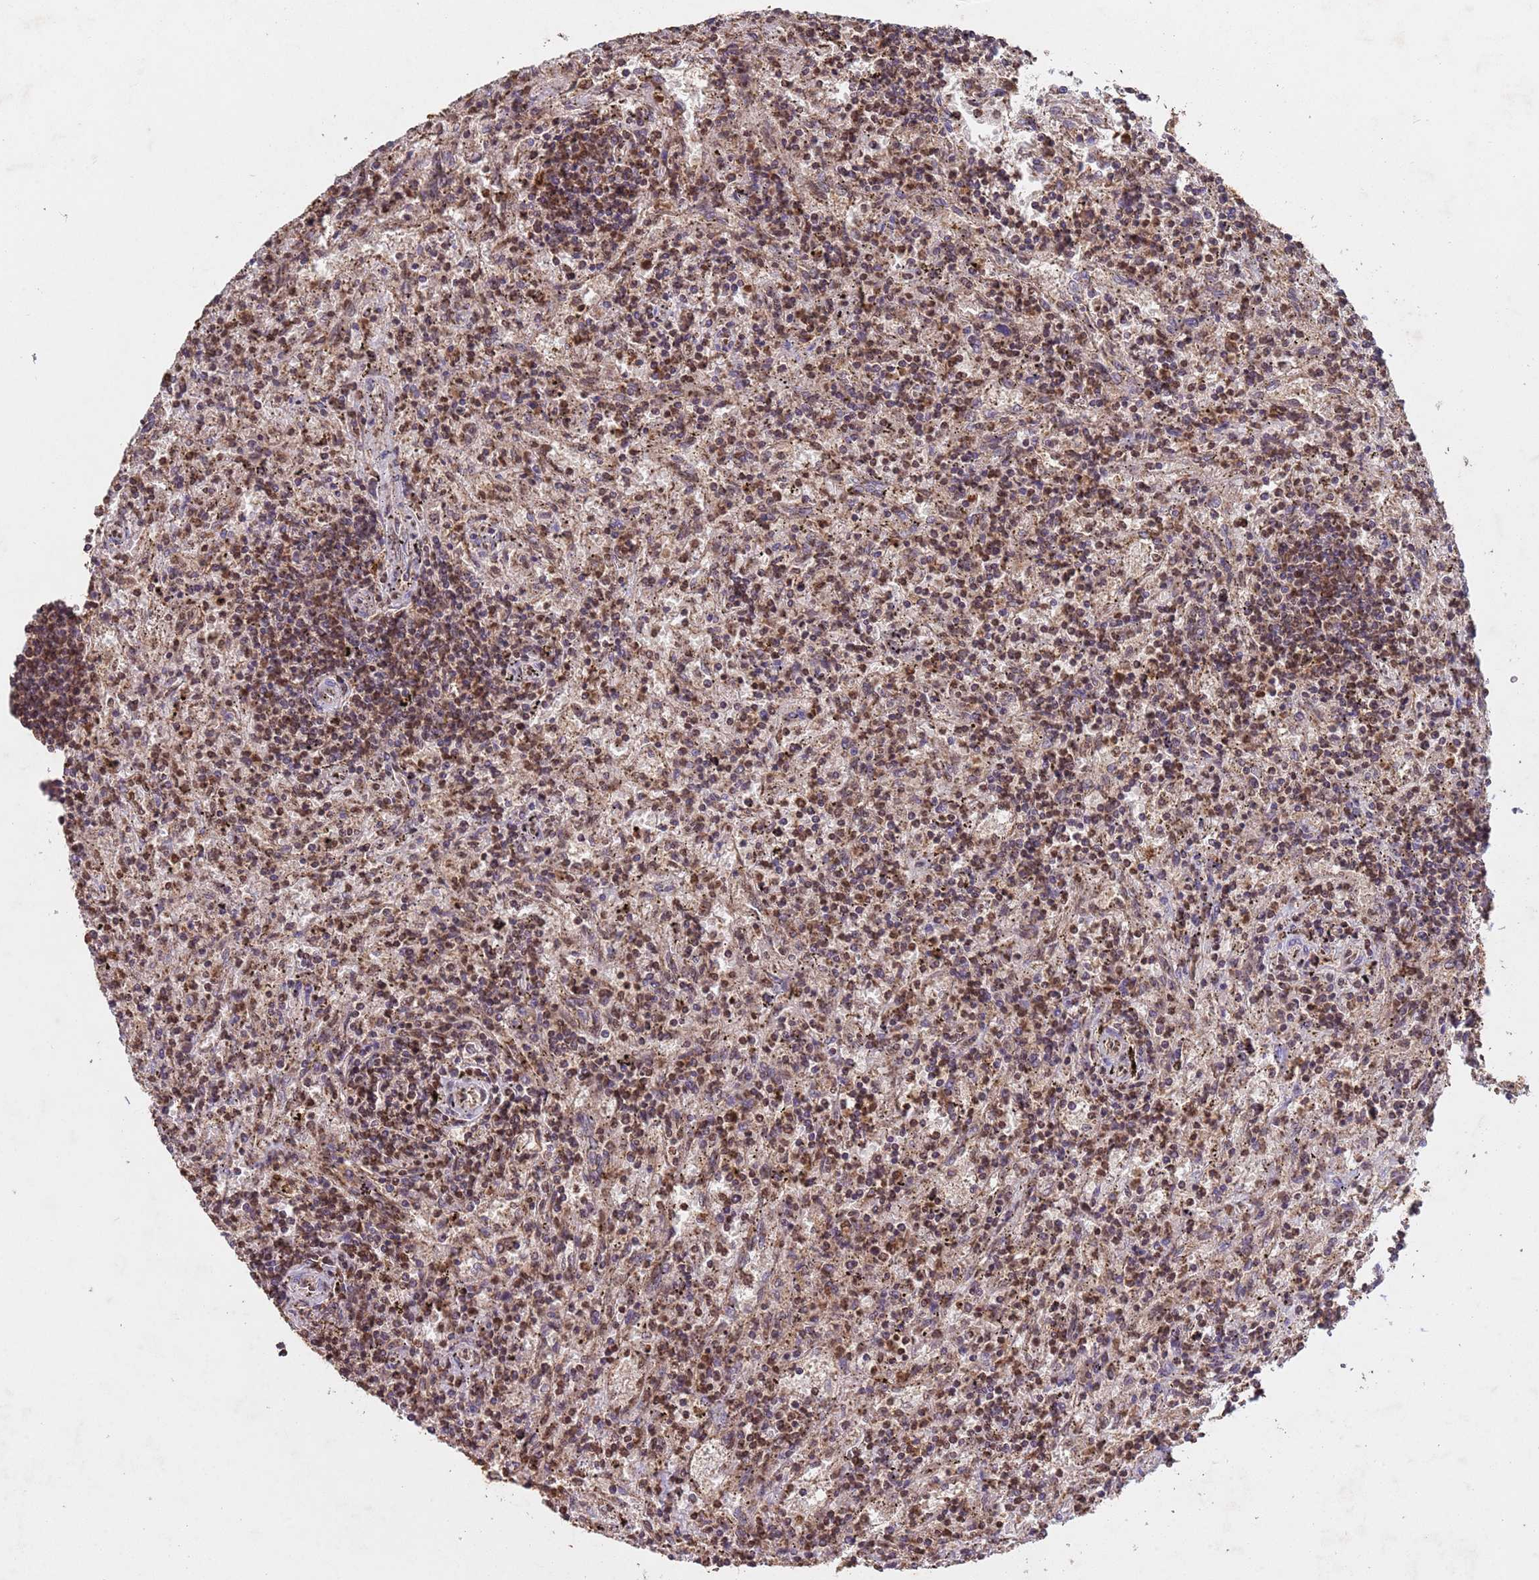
{"staining": {"intensity": "moderate", "quantity": ">75%", "location": "cytoplasmic/membranous,nuclear"}, "tissue": "lymphoma", "cell_type": "Tumor cells", "image_type": "cancer", "snomed": [{"axis": "morphology", "description": "Malignant lymphoma, non-Hodgkin's type, Low grade"}, {"axis": "topography", "description": "Spleen"}], "caption": "Malignant lymphoma, non-Hodgkin's type (low-grade) stained with immunohistochemistry displays moderate cytoplasmic/membranous and nuclear staining in approximately >75% of tumor cells.", "gene": "HDAC10", "patient": {"sex": "male", "age": 76}}